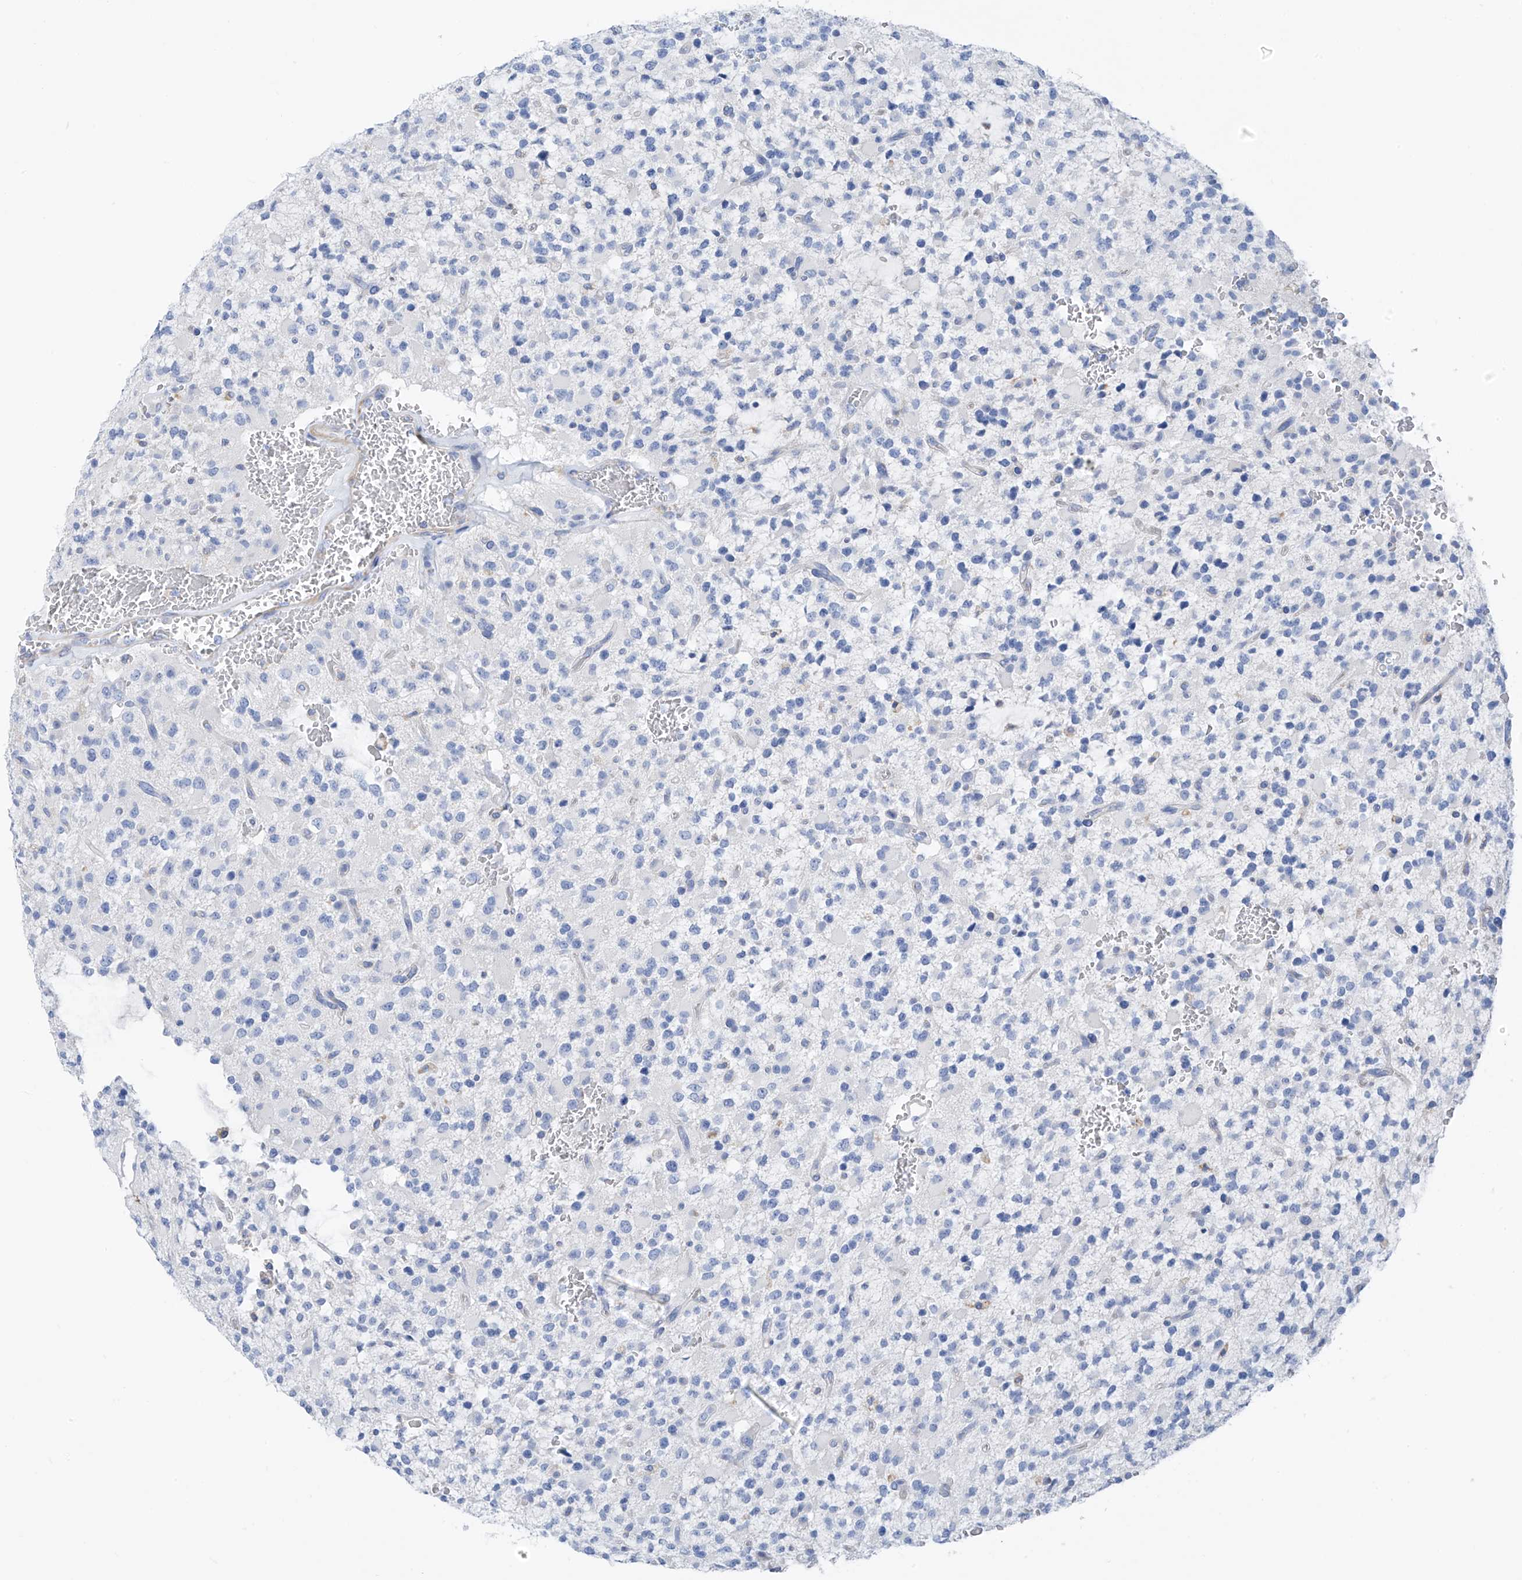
{"staining": {"intensity": "negative", "quantity": "none", "location": "none"}, "tissue": "glioma", "cell_type": "Tumor cells", "image_type": "cancer", "snomed": [{"axis": "morphology", "description": "Glioma, malignant, High grade"}, {"axis": "topography", "description": "Brain"}], "caption": "Tumor cells are negative for protein expression in human glioma. The staining was performed using DAB (3,3'-diaminobenzidine) to visualize the protein expression in brown, while the nuclei were stained in blue with hematoxylin (Magnification: 20x).", "gene": "GLMP", "patient": {"sex": "male", "age": 34}}